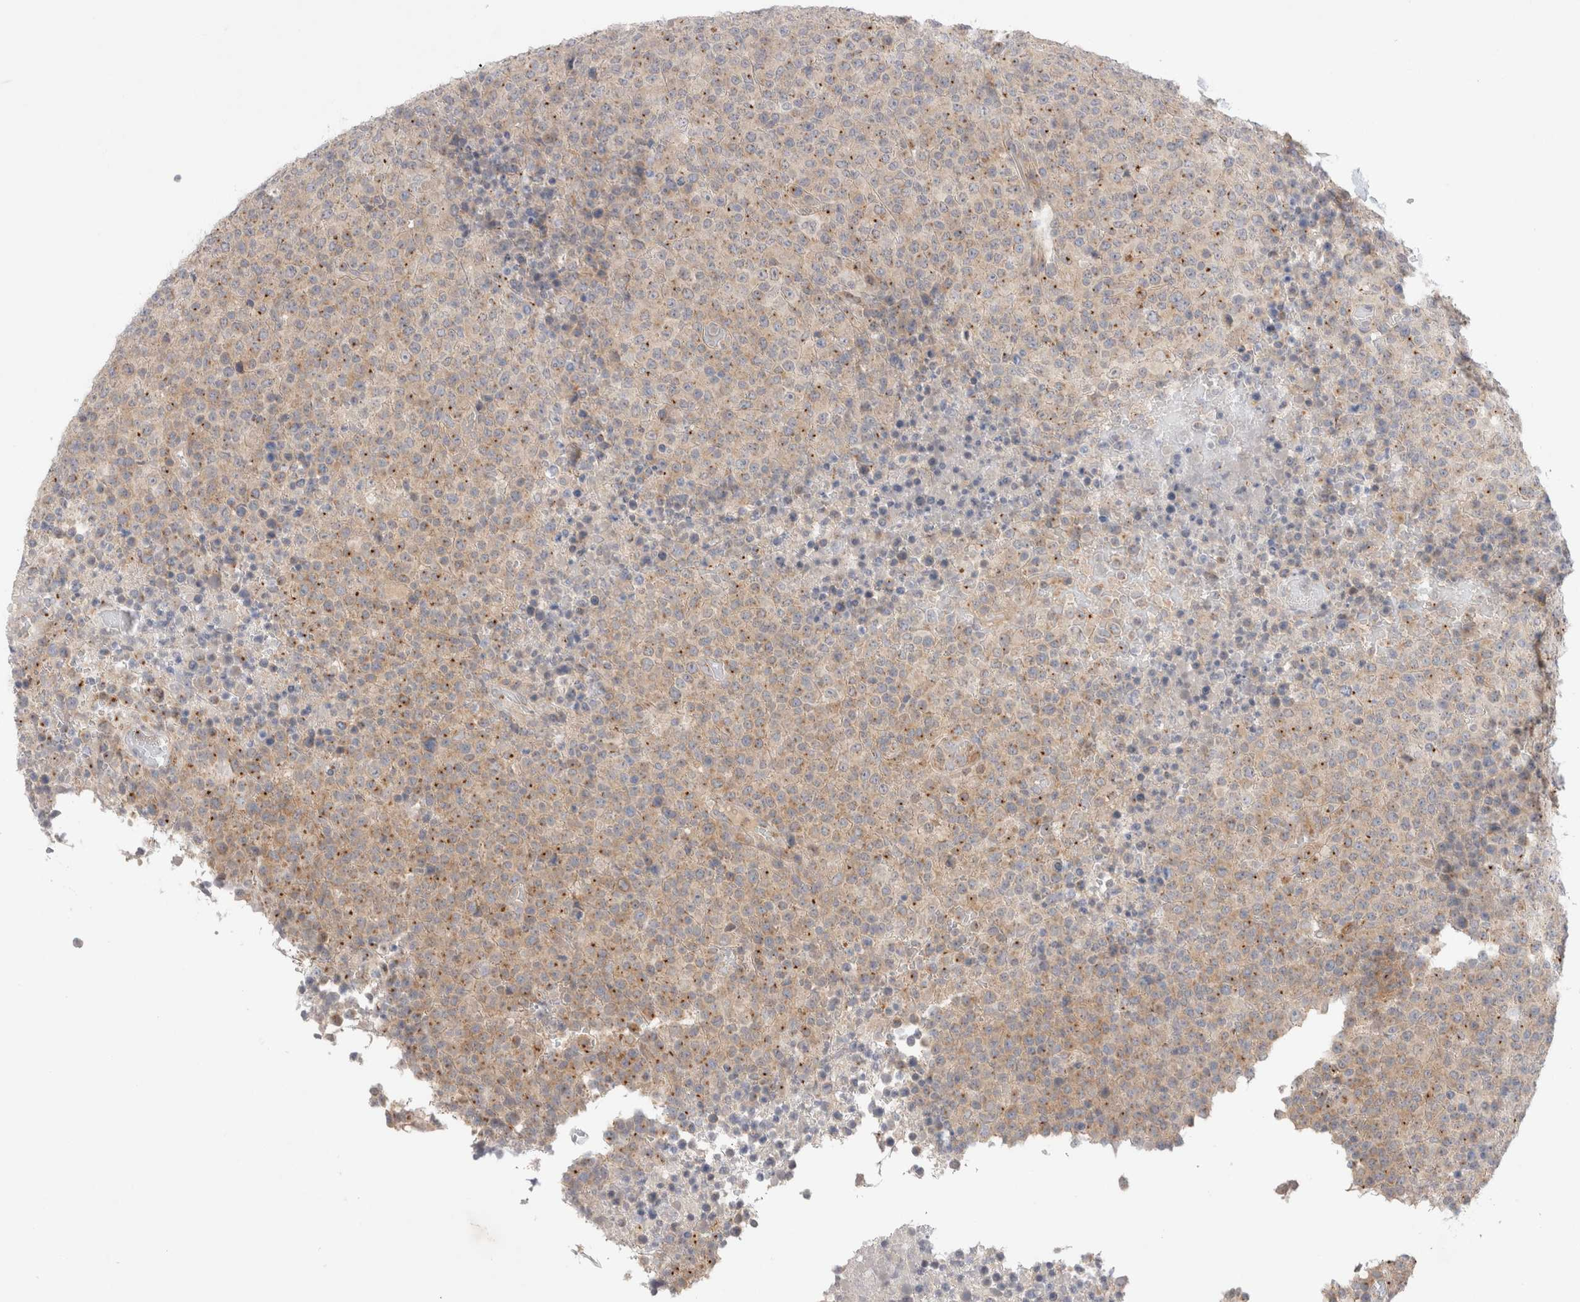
{"staining": {"intensity": "moderate", "quantity": ">75%", "location": "cytoplasmic/membranous"}, "tissue": "lymphoma", "cell_type": "Tumor cells", "image_type": "cancer", "snomed": [{"axis": "morphology", "description": "Malignant lymphoma, non-Hodgkin's type, High grade"}, {"axis": "topography", "description": "Lymph node"}], "caption": "Malignant lymphoma, non-Hodgkin's type (high-grade) tissue shows moderate cytoplasmic/membranous positivity in about >75% of tumor cells, visualized by immunohistochemistry.", "gene": "BICD2", "patient": {"sex": "male", "age": 13}}